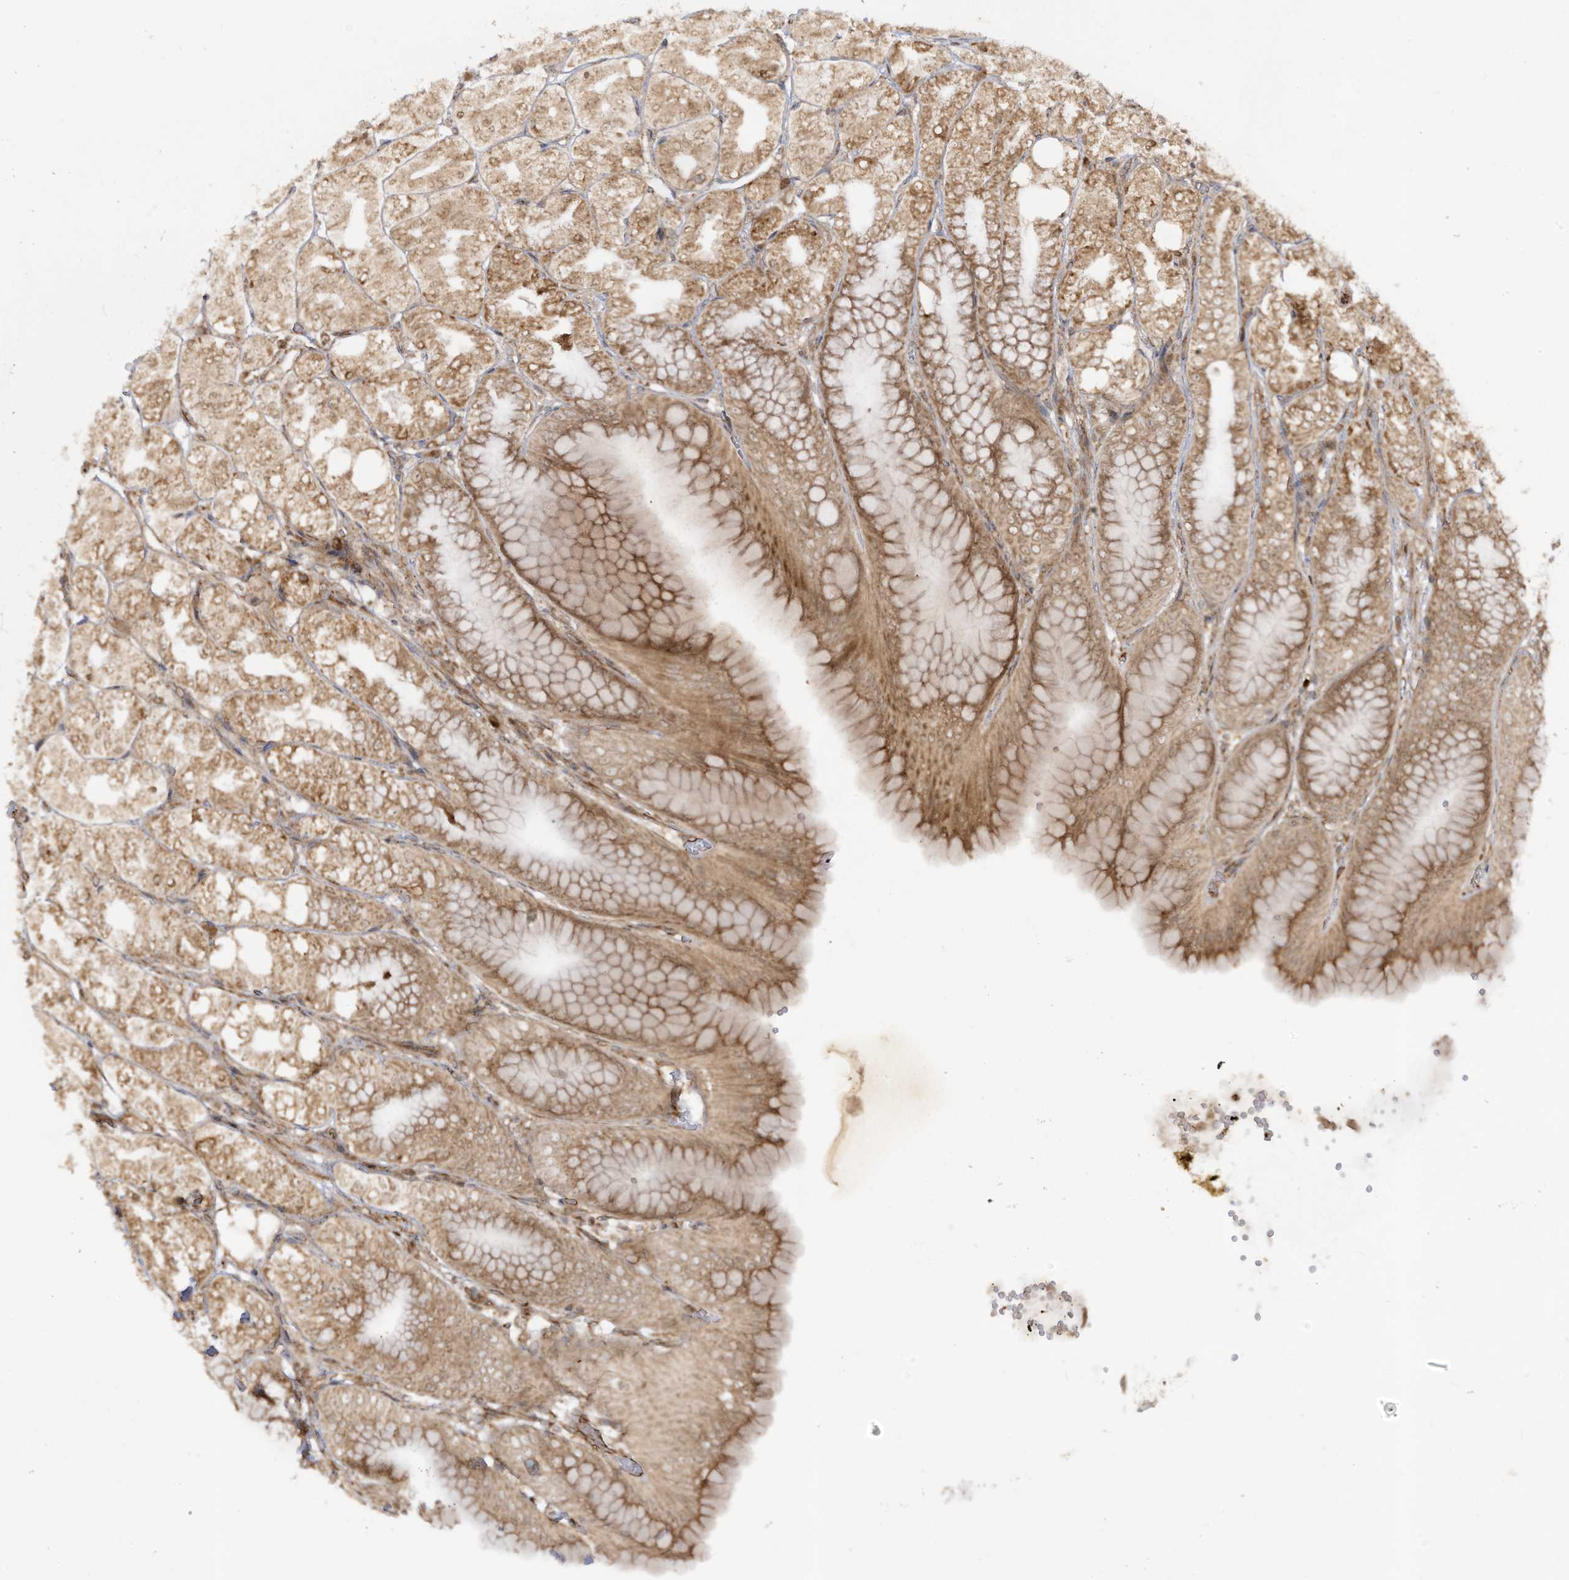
{"staining": {"intensity": "moderate", "quantity": ">75%", "location": "cytoplasmic/membranous"}, "tissue": "stomach", "cell_type": "Glandular cells", "image_type": "normal", "snomed": [{"axis": "morphology", "description": "Normal tissue, NOS"}, {"axis": "topography", "description": "Stomach, lower"}], "caption": "Brown immunohistochemical staining in unremarkable stomach displays moderate cytoplasmic/membranous positivity in about >75% of glandular cells.", "gene": "TRIM67", "patient": {"sex": "male", "age": 71}}